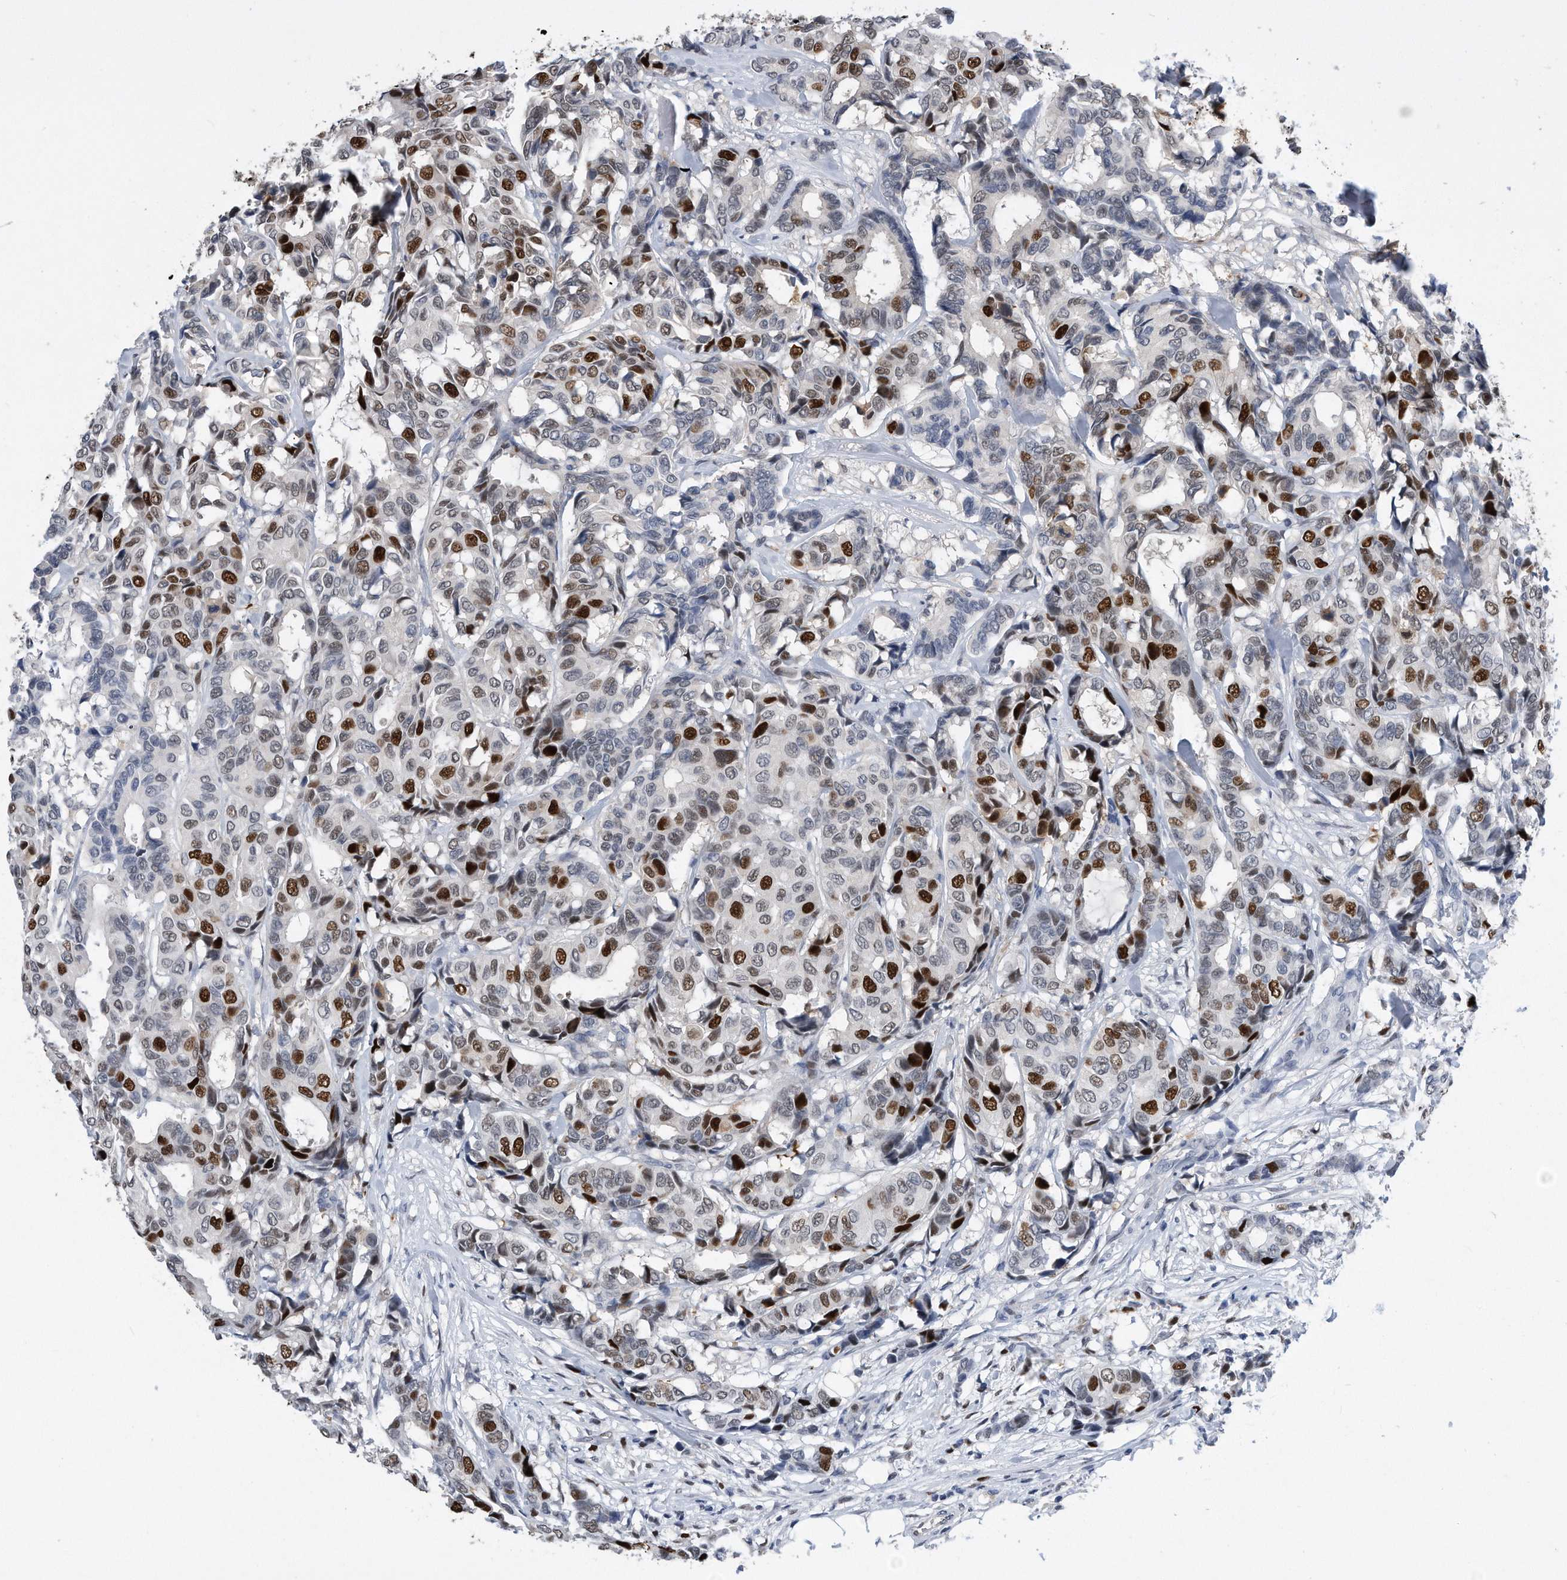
{"staining": {"intensity": "strong", "quantity": "25%-75%", "location": "nuclear"}, "tissue": "breast cancer", "cell_type": "Tumor cells", "image_type": "cancer", "snomed": [{"axis": "morphology", "description": "Duct carcinoma"}, {"axis": "topography", "description": "Breast"}], "caption": "Intraductal carcinoma (breast) was stained to show a protein in brown. There is high levels of strong nuclear staining in approximately 25%-75% of tumor cells.", "gene": "PCNA", "patient": {"sex": "female", "age": 87}}